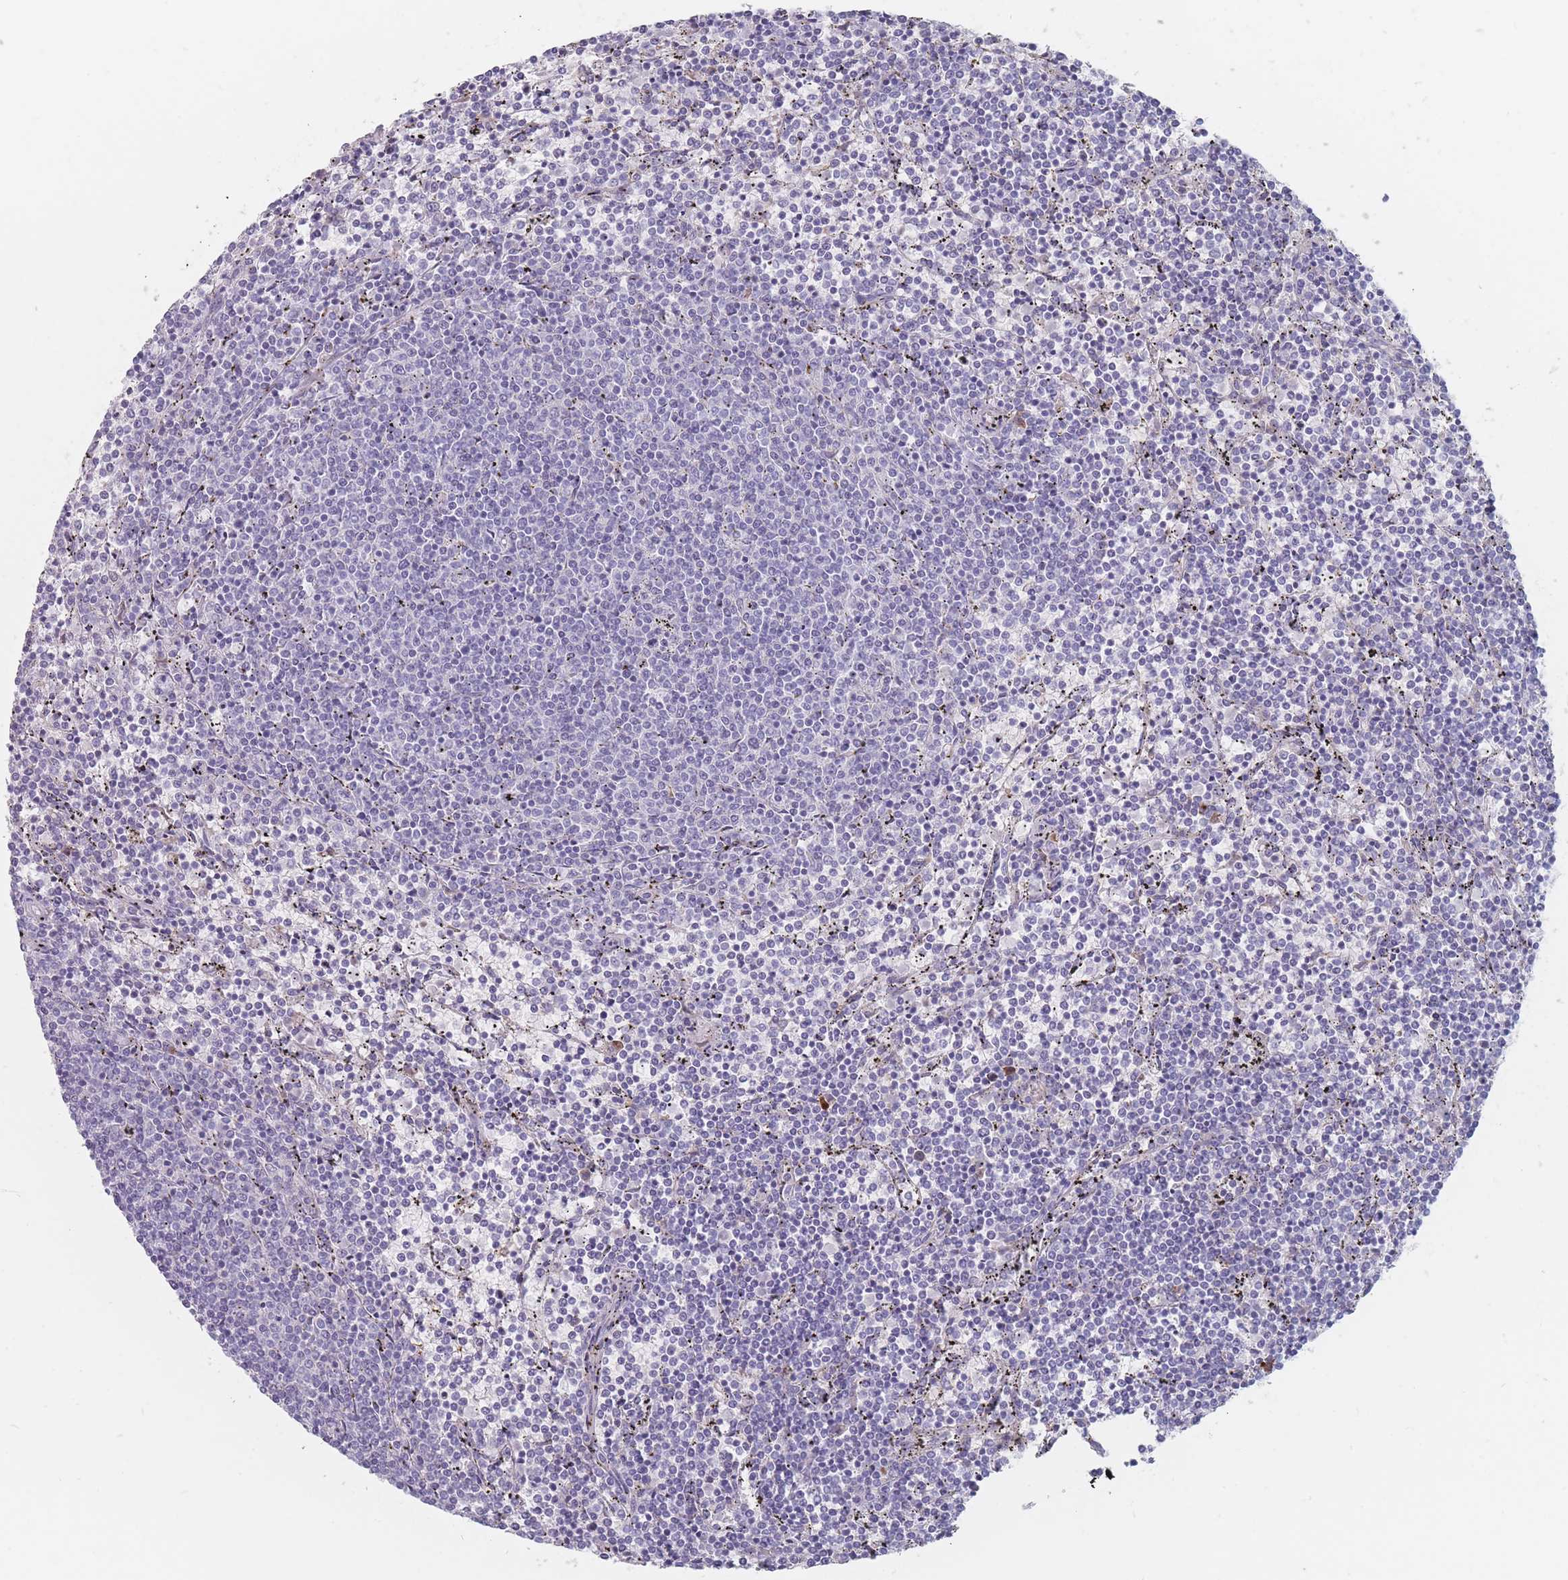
{"staining": {"intensity": "negative", "quantity": "none", "location": "none"}, "tissue": "lymphoma", "cell_type": "Tumor cells", "image_type": "cancer", "snomed": [{"axis": "morphology", "description": "Malignant lymphoma, non-Hodgkin's type, Low grade"}, {"axis": "topography", "description": "Spleen"}], "caption": "Tumor cells show no significant staining in low-grade malignant lymphoma, non-Hodgkin's type.", "gene": "ERBIN", "patient": {"sex": "female", "age": 50}}